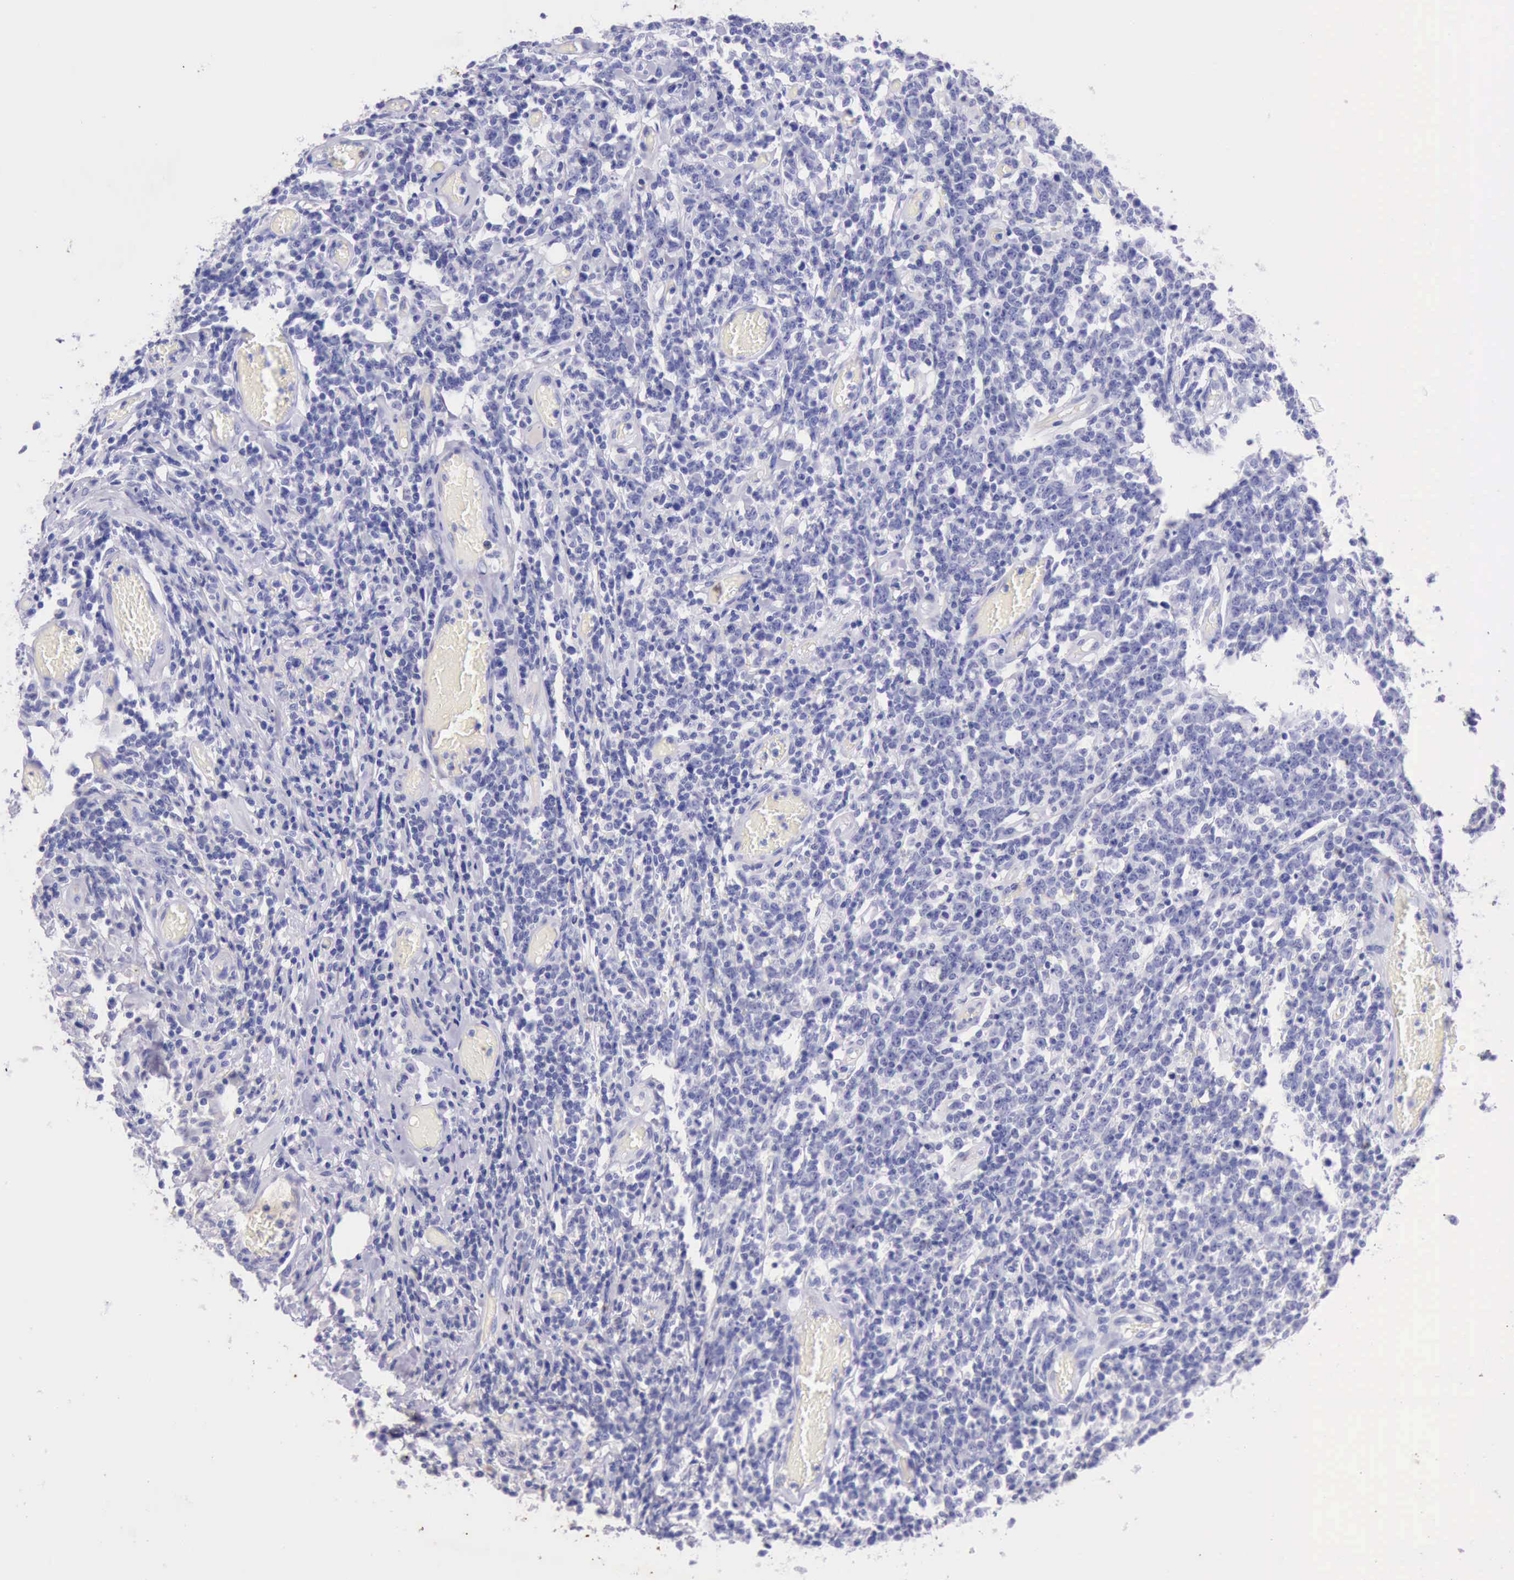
{"staining": {"intensity": "negative", "quantity": "none", "location": "none"}, "tissue": "lymphoma", "cell_type": "Tumor cells", "image_type": "cancer", "snomed": [{"axis": "morphology", "description": "Malignant lymphoma, non-Hodgkin's type, High grade"}, {"axis": "topography", "description": "Colon"}], "caption": "This is an IHC photomicrograph of malignant lymphoma, non-Hodgkin's type (high-grade). There is no staining in tumor cells.", "gene": "KRT8", "patient": {"sex": "male", "age": 82}}